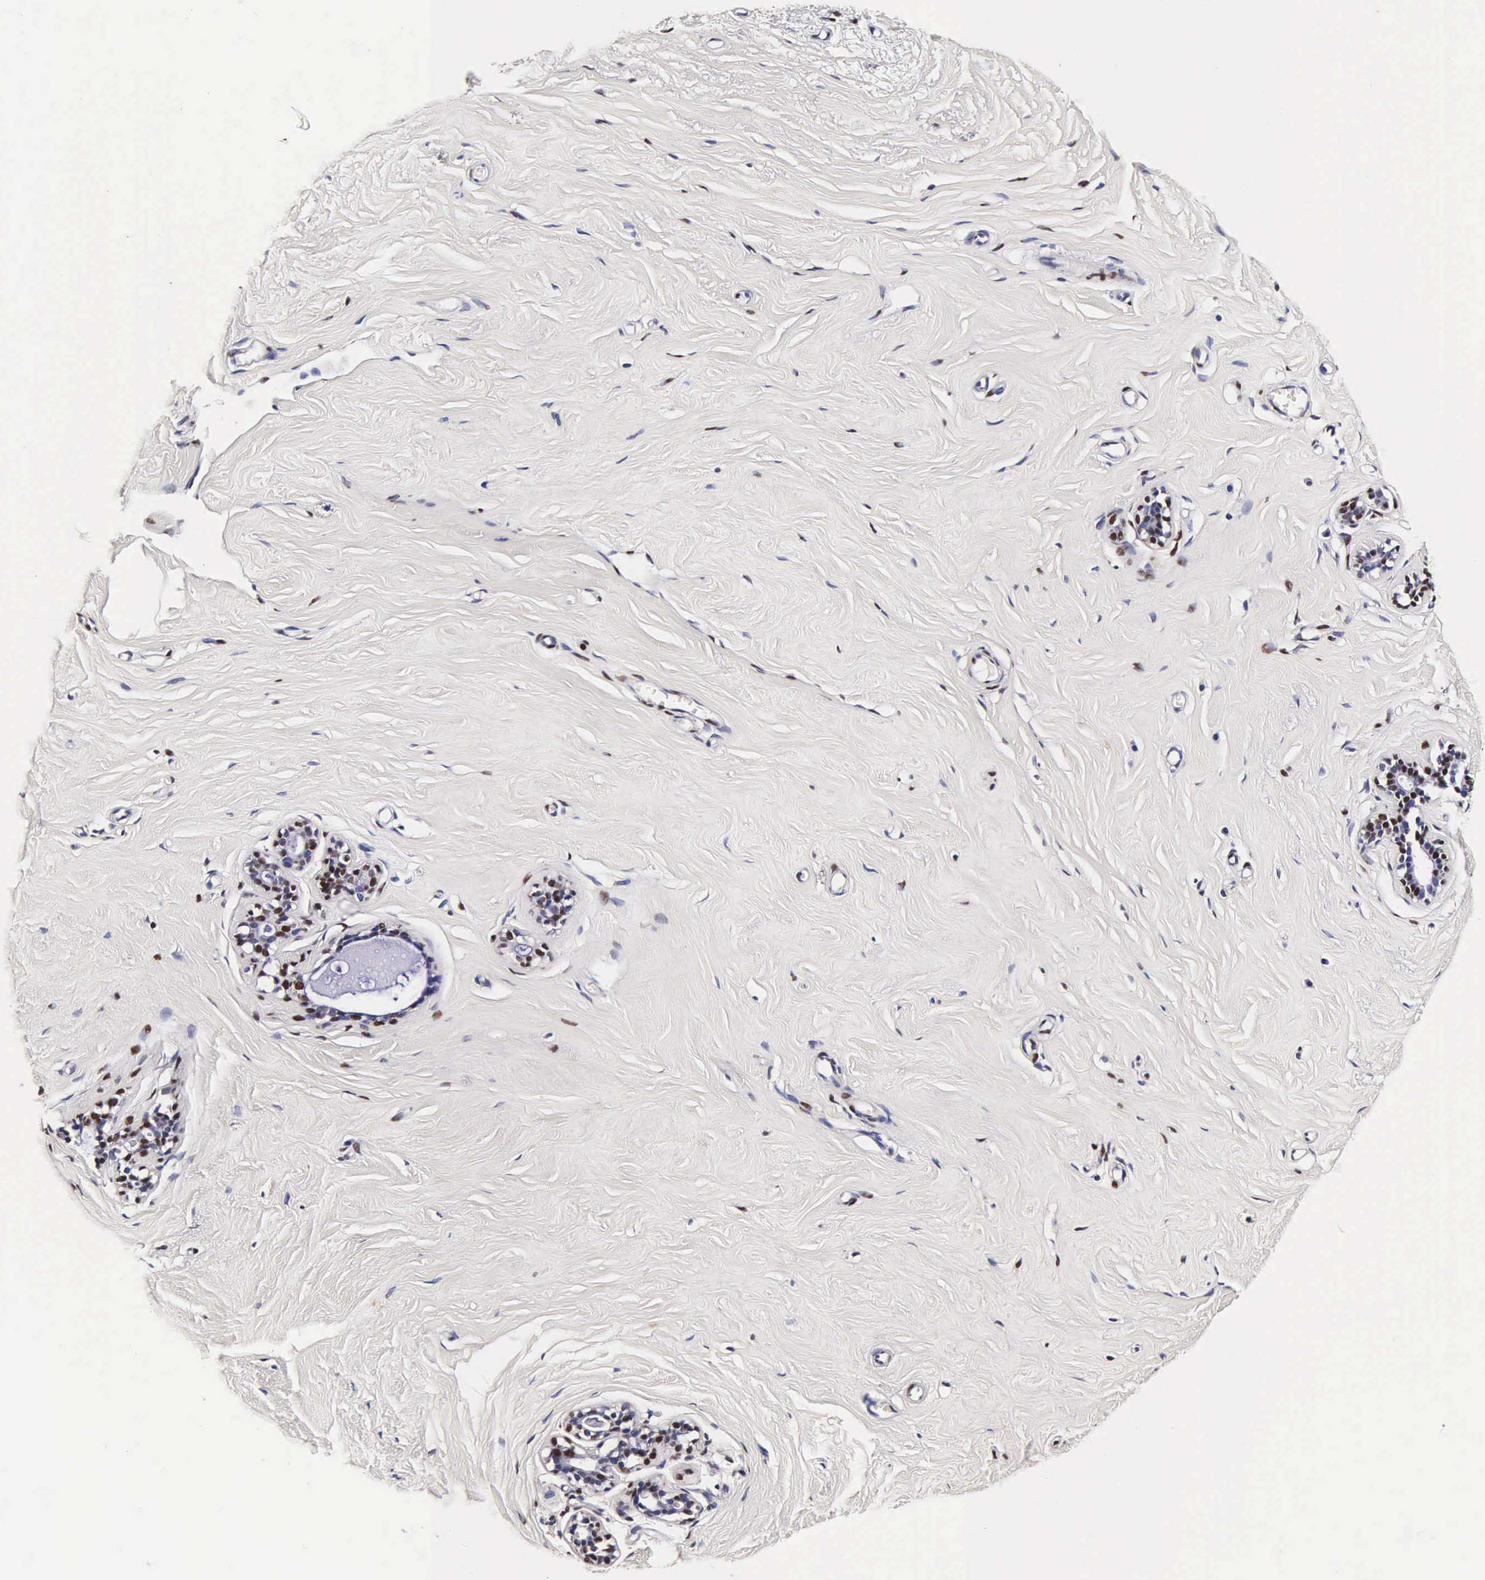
{"staining": {"intensity": "moderate", "quantity": ">75%", "location": "nuclear"}, "tissue": "breast", "cell_type": "Adipocytes", "image_type": "normal", "snomed": [{"axis": "morphology", "description": "Normal tissue, NOS"}, {"axis": "topography", "description": "Breast"}], "caption": "Immunohistochemistry (IHC) histopathology image of unremarkable human breast stained for a protein (brown), which shows medium levels of moderate nuclear positivity in approximately >75% of adipocytes.", "gene": "BCL2L2", "patient": {"sex": "female", "age": 45}}